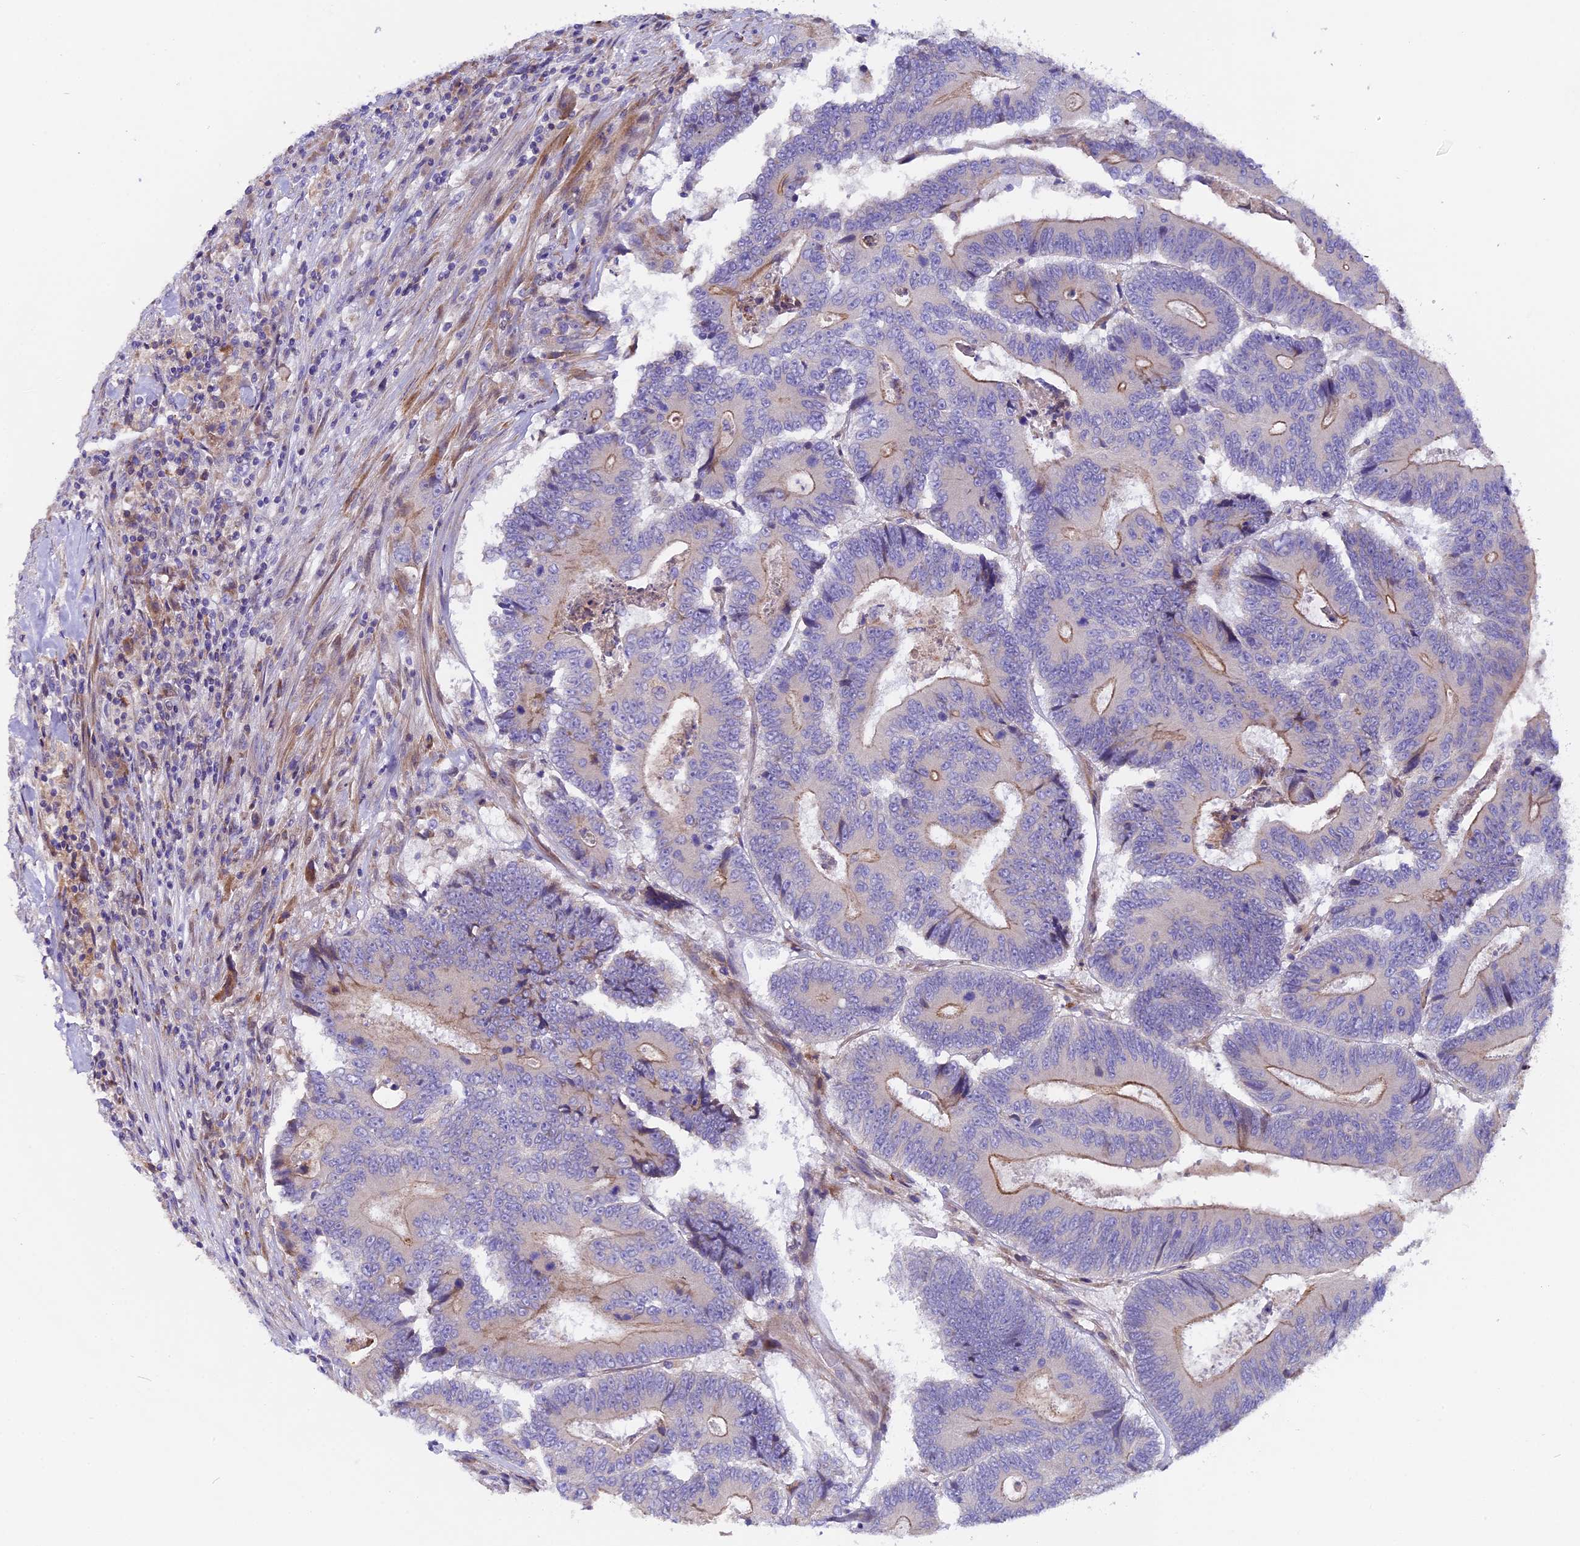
{"staining": {"intensity": "moderate", "quantity": "25%-75%", "location": "cytoplasmic/membranous"}, "tissue": "colorectal cancer", "cell_type": "Tumor cells", "image_type": "cancer", "snomed": [{"axis": "morphology", "description": "Adenocarcinoma, NOS"}, {"axis": "topography", "description": "Colon"}], "caption": "A brown stain highlights moderate cytoplasmic/membranous staining of a protein in human adenocarcinoma (colorectal) tumor cells. Nuclei are stained in blue.", "gene": "PIGU", "patient": {"sex": "male", "age": 83}}